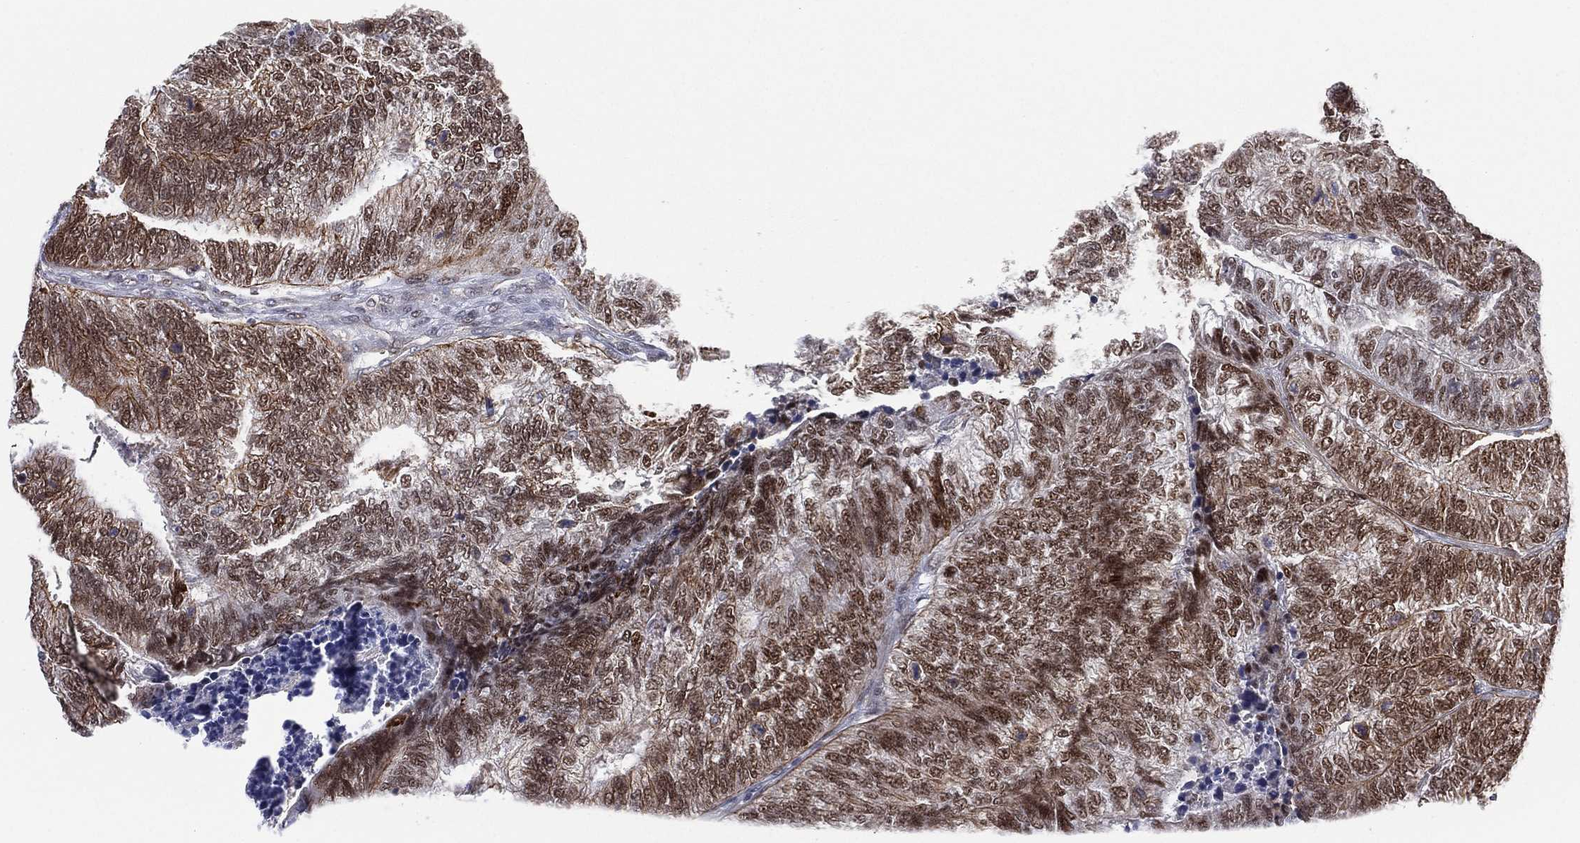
{"staining": {"intensity": "moderate", "quantity": ">75%", "location": "cytoplasmic/membranous,nuclear"}, "tissue": "colorectal cancer", "cell_type": "Tumor cells", "image_type": "cancer", "snomed": [{"axis": "morphology", "description": "Adenocarcinoma, NOS"}, {"axis": "topography", "description": "Colon"}], "caption": "The histopathology image demonstrates immunohistochemical staining of adenocarcinoma (colorectal). There is moderate cytoplasmic/membranous and nuclear expression is present in approximately >75% of tumor cells. Nuclei are stained in blue.", "gene": "GSE1", "patient": {"sex": "female", "age": 67}}